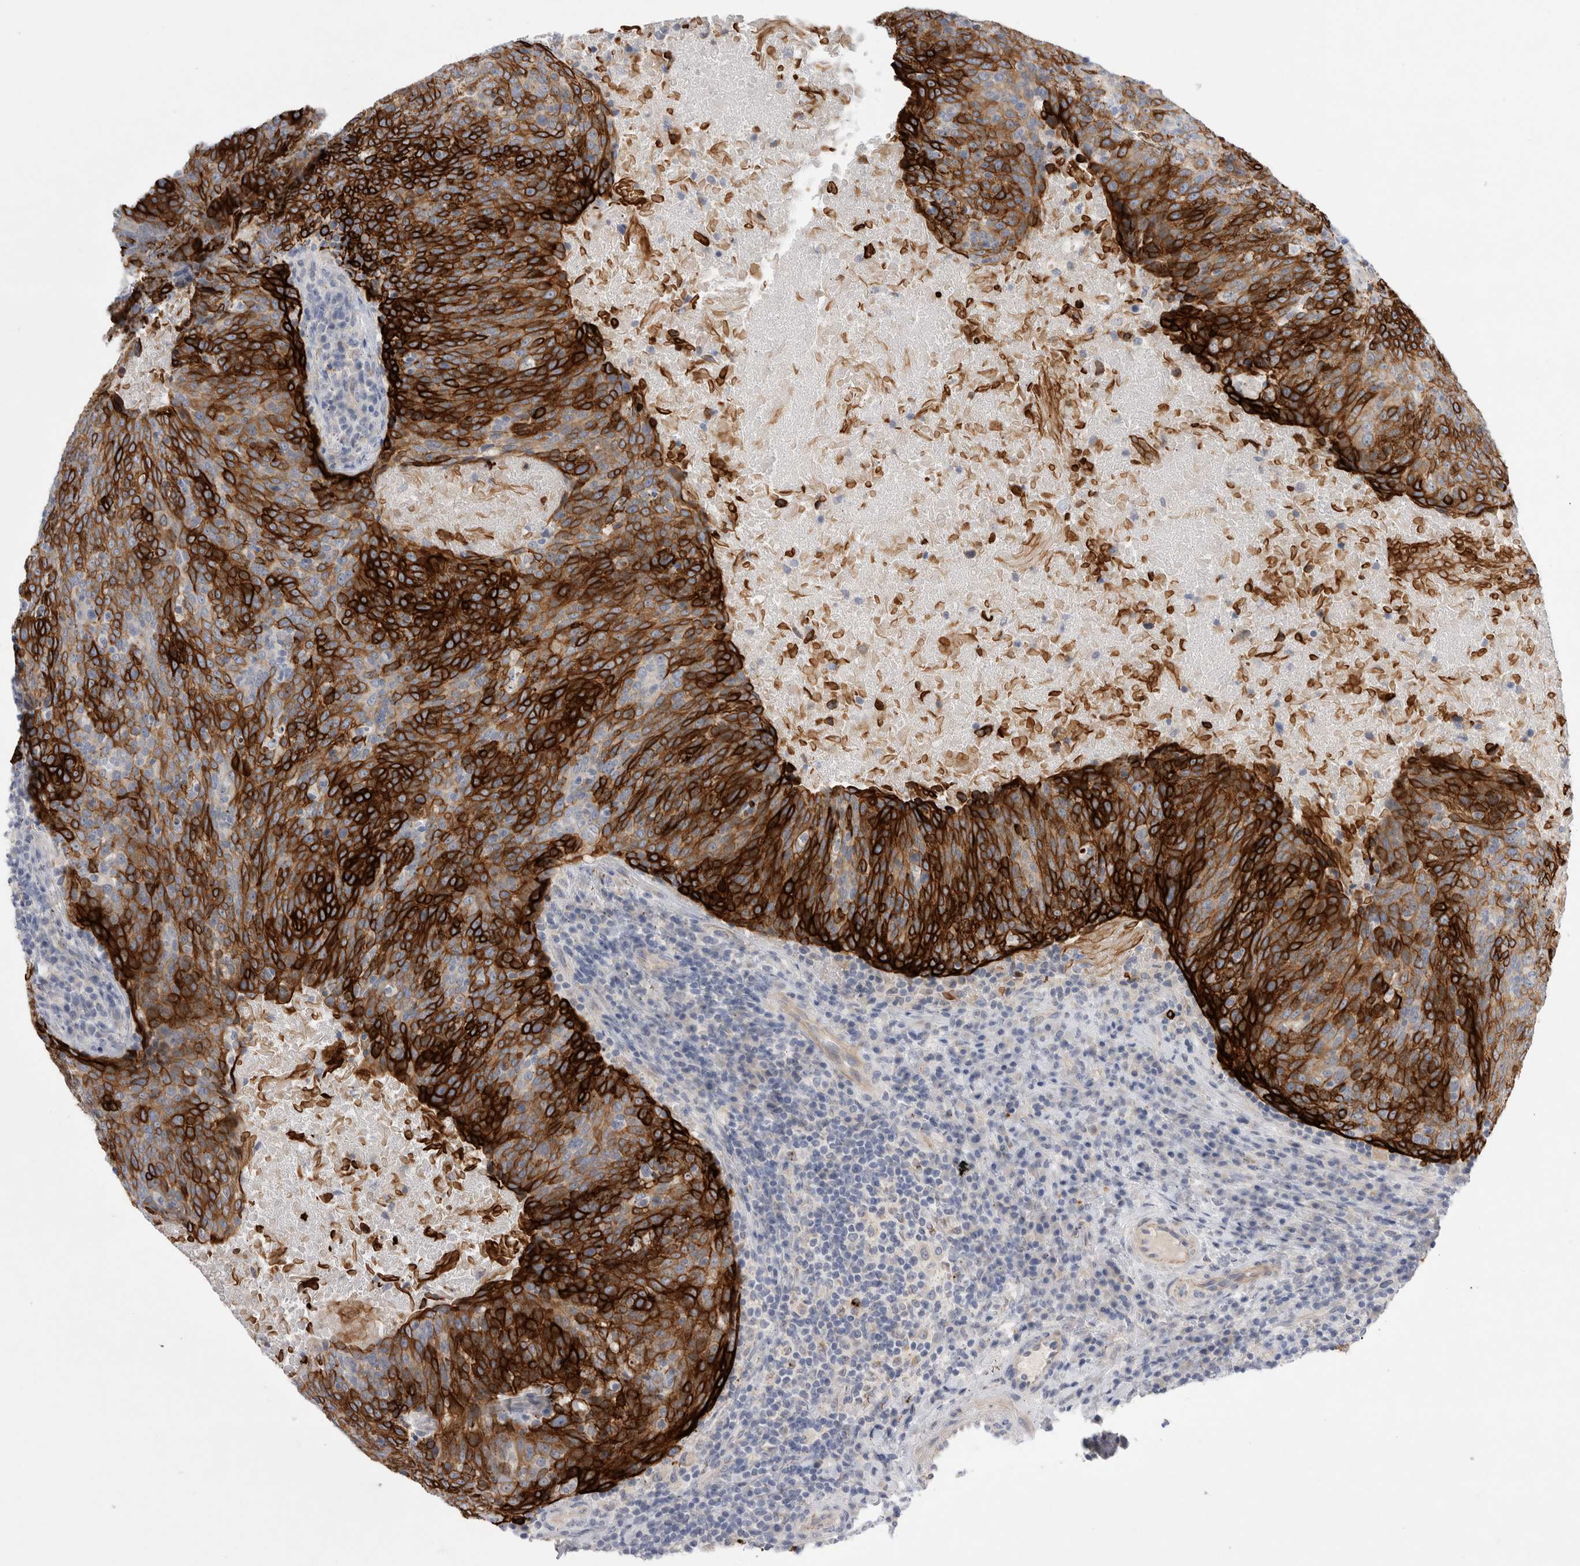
{"staining": {"intensity": "strong", "quantity": ">75%", "location": "cytoplasmic/membranous"}, "tissue": "head and neck cancer", "cell_type": "Tumor cells", "image_type": "cancer", "snomed": [{"axis": "morphology", "description": "Squamous cell carcinoma, NOS"}, {"axis": "morphology", "description": "Squamous cell carcinoma, metastatic, NOS"}, {"axis": "topography", "description": "Lymph node"}, {"axis": "topography", "description": "Head-Neck"}], "caption": "Protein analysis of head and neck cancer tissue displays strong cytoplasmic/membranous staining in about >75% of tumor cells.", "gene": "GAA", "patient": {"sex": "male", "age": 62}}